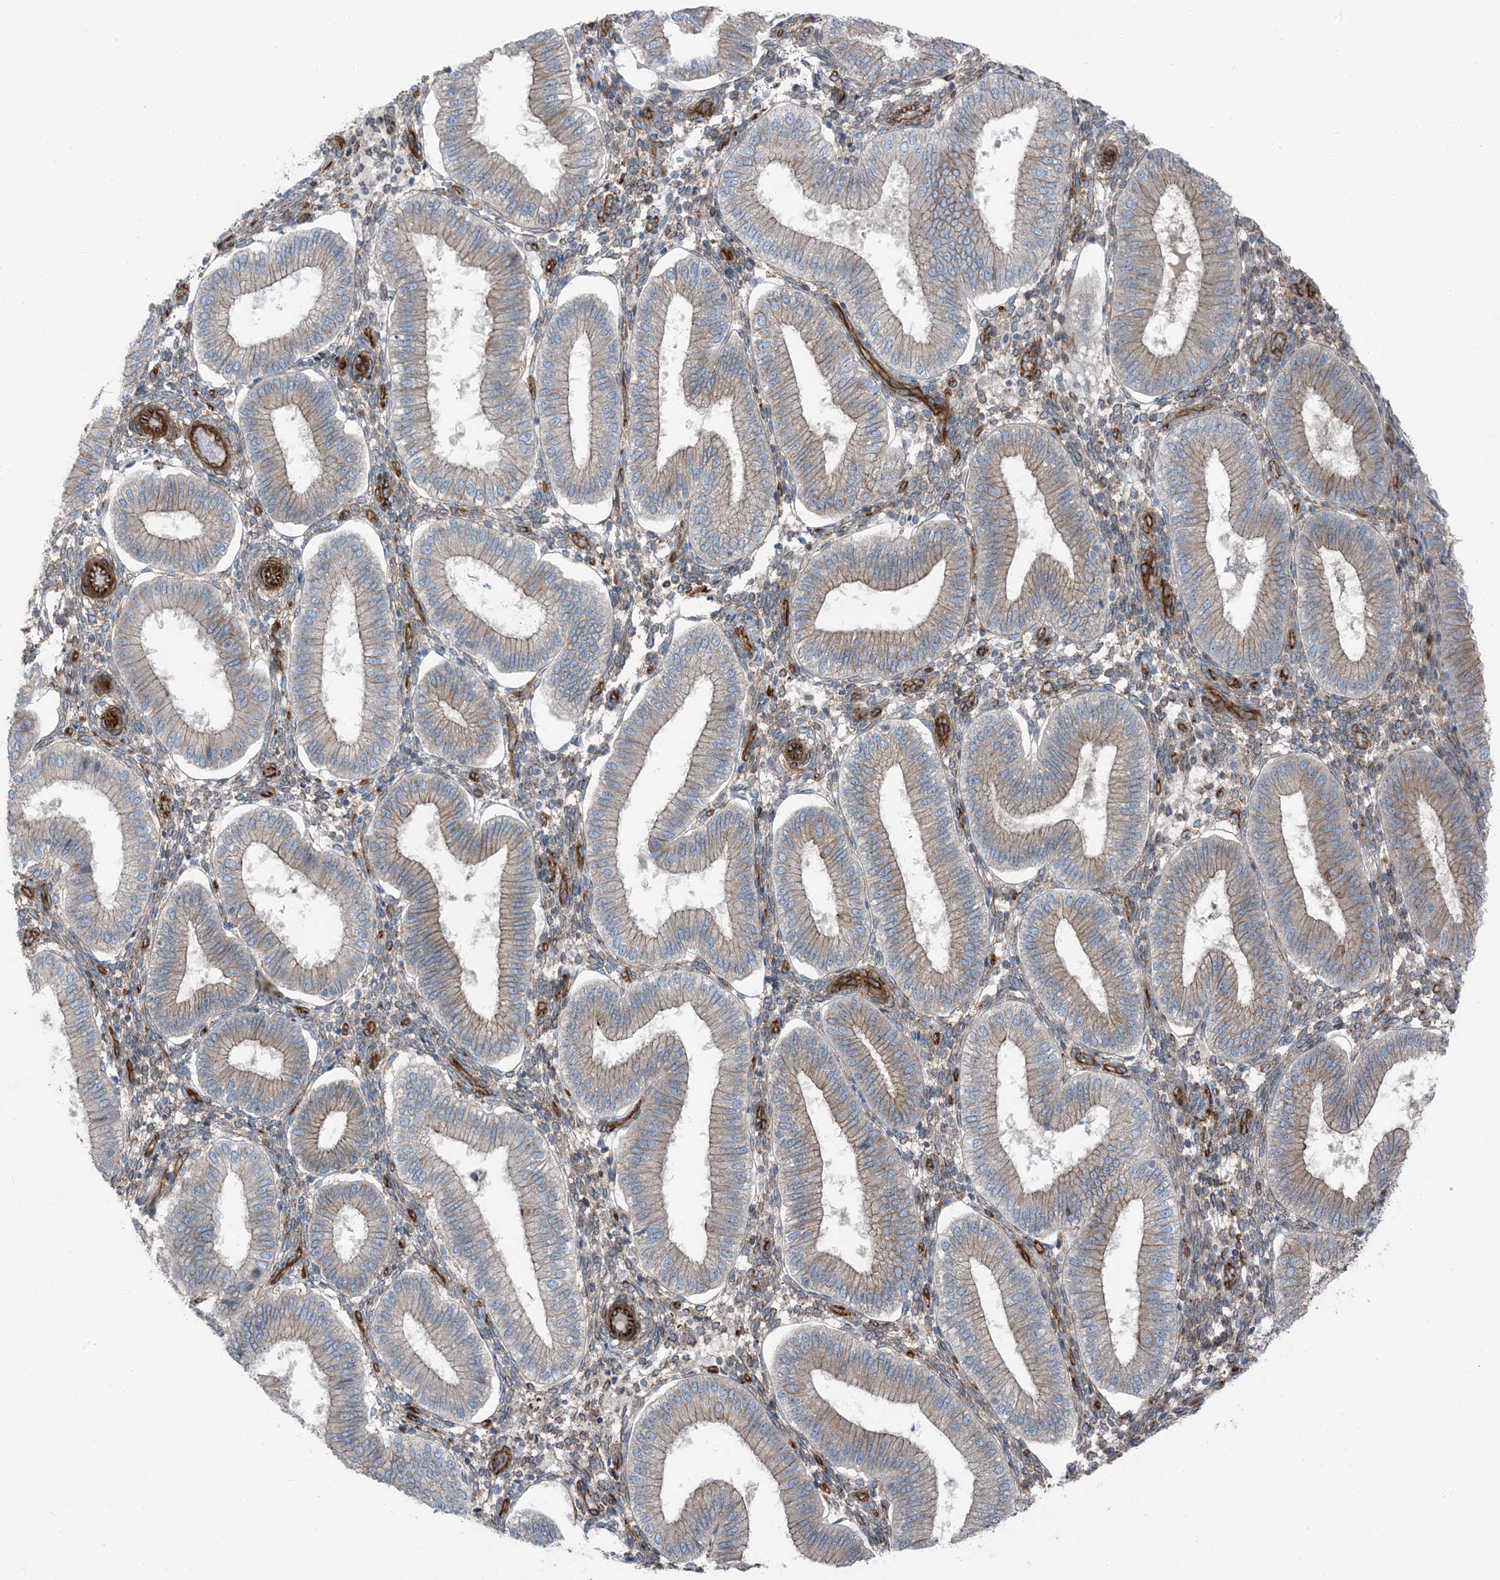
{"staining": {"intensity": "moderate", "quantity": "25%-75%", "location": "cytoplasmic/membranous"}, "tissue": "endometrium", "cell_type": "Cells in endometrial stroma", "image_type": "normal", "snomed": [{"axis": "morphology", "description": "Normal tissue, NOS"}, {"axis": "topography", "description": "Endometrium"}], "caption": "Approximately 25%-75% of cells in endometrial stroma in unremarkable endometrium reveal moderate cytoplasmic/membranous protein positivity as visualized by brown immunohistochemical staining.", "gene": "ZFP90", "patient": {"sex": "female", "age": 39}}